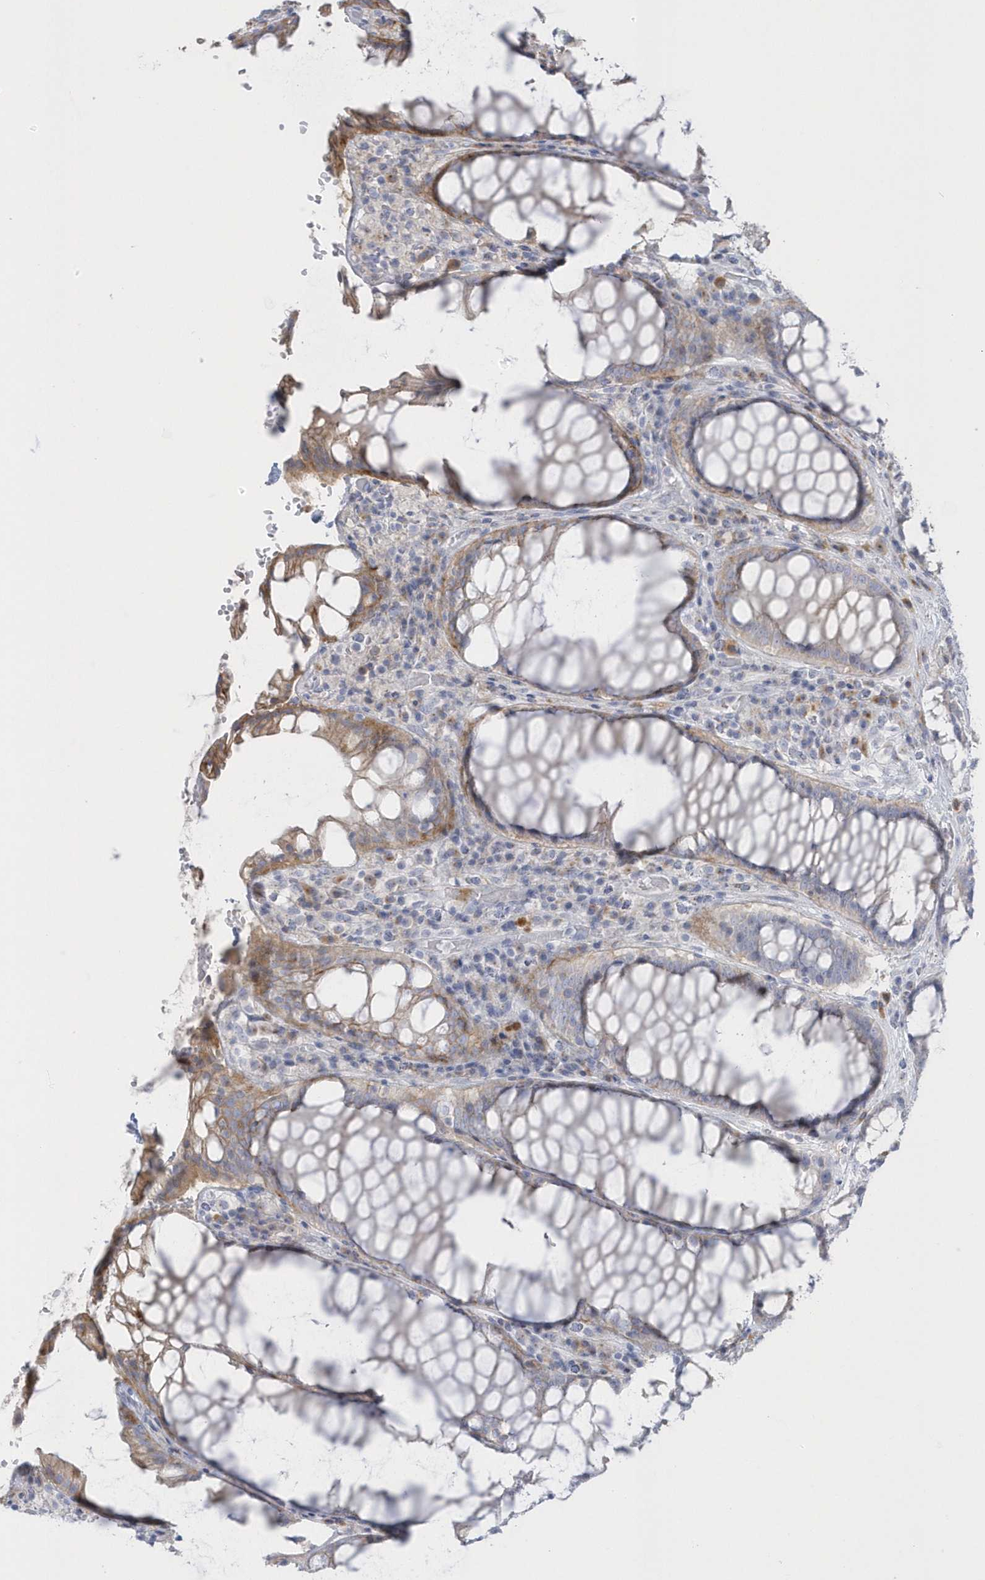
{"staining": {"intensity": "moderate", "quantity": "25%-75%", "location": "cytoplasmic/membranous"}, "tissue": "rectum", "cell_type": "Glandular cells", "image_type": "normal", "snomed": [{"axis": "morphology", "description": "Normal tissue, NOS"}, {"axis": "topography", "description": "Rectum"}], "caption": "IHC micrograph of benign human rectum stained for a protein (brown), which shows medium levels of moderate cytoplasmic/membranous positivity in approximately 25%-75% of glandular cells.", "gene": "SEMA3D", "patient": {"sex": "male", "age": 64}}